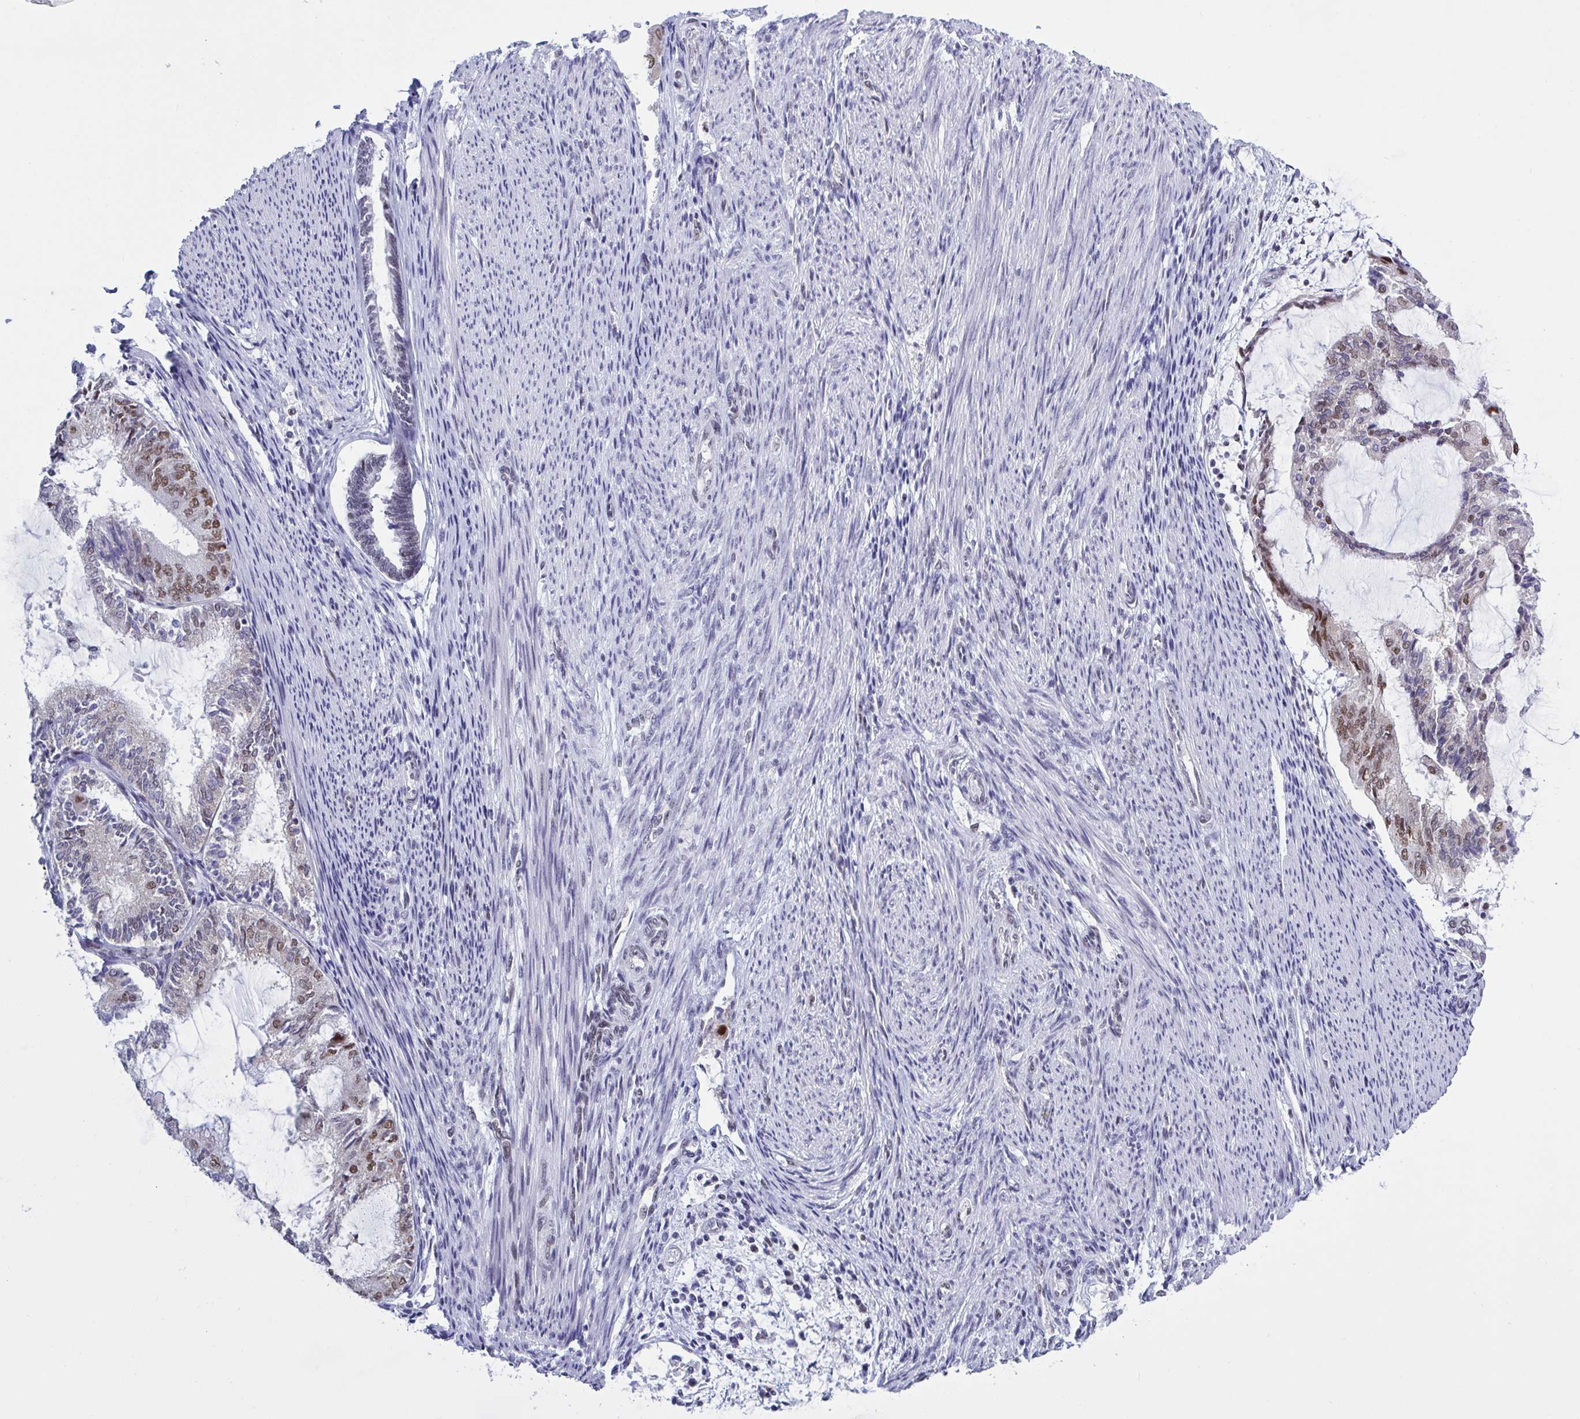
{"staining": {"intensity": "moderate", "quantity": "25%-75%", "location": "nuclear"}, "tissue": "endometrial cancer", "cell_type": "Tumor cells", "image_type": "cancer", "snomed": [{"axis": "morphology", "description": "Adenocarcinoma, NOS"}, {"axis": "topography", "description": "Endometrium"}], "caption": "Protein staining displays moderate nuclear staining in about 25%-75% of tumor cells in endometrial cancer.", "gene": "PPP1R10", "patient": {"sex": "female", "age": 81}}